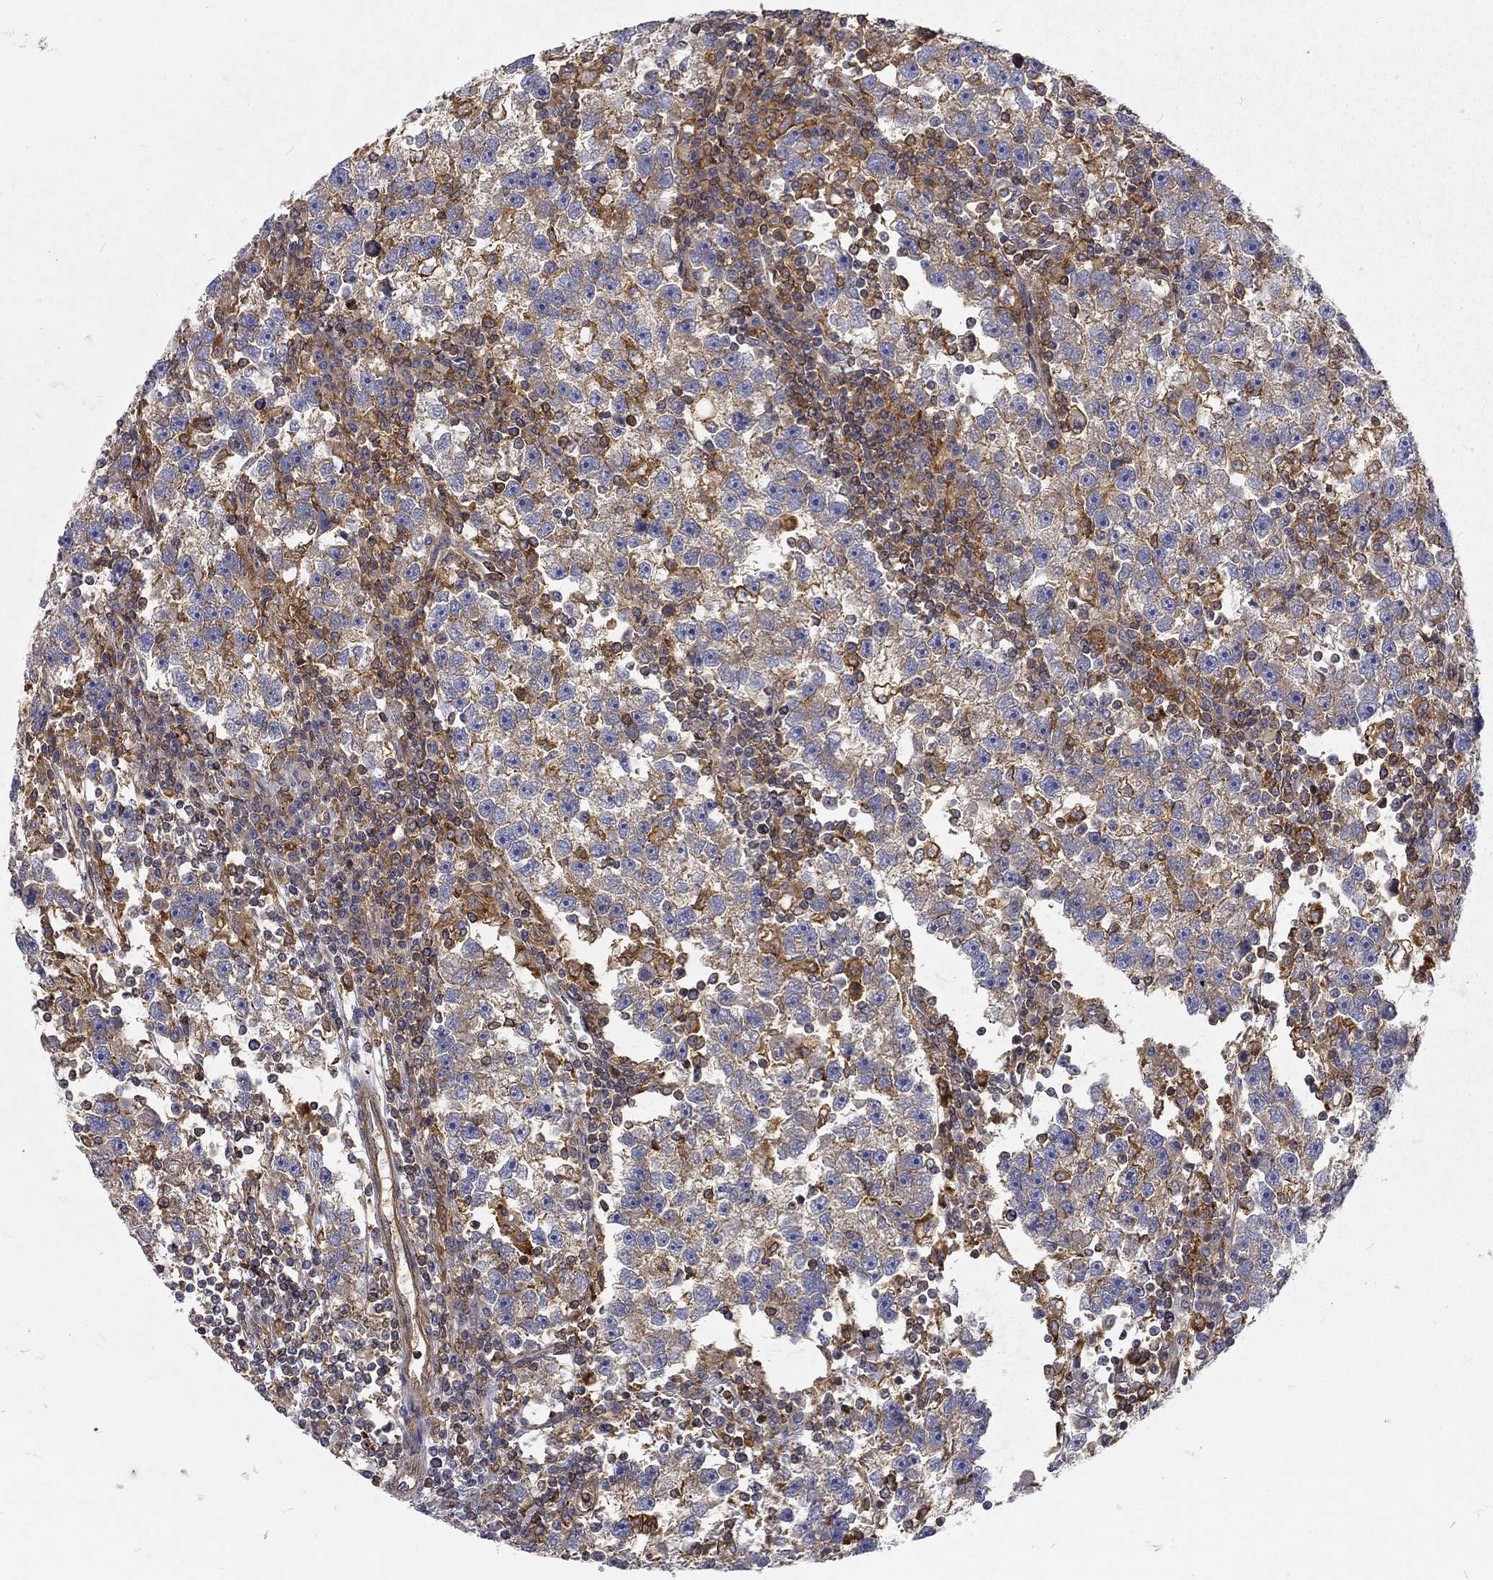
{"staining": {"intensity": "moderate", "quantity": "<25%", "location": "cytoplasmic/membranous"}, "tissue": "testis cancer", "cell_type": "Tumor cells", "image_type": "cancer", "snomed": [{"axis": "morphology", "description": "Seminoma, NOS"}, {"axis": "topography", "description": "Testis"}], "caption": "This is a photomicrograph of immunohistochemistry (IHC) staining of testis cancer (seminoma), which shows moderate positivity in the cytoplasmic/membranous of tumor cells.", "gene": "MTMR11", "patient": {"sex": "male", "age": 47}}